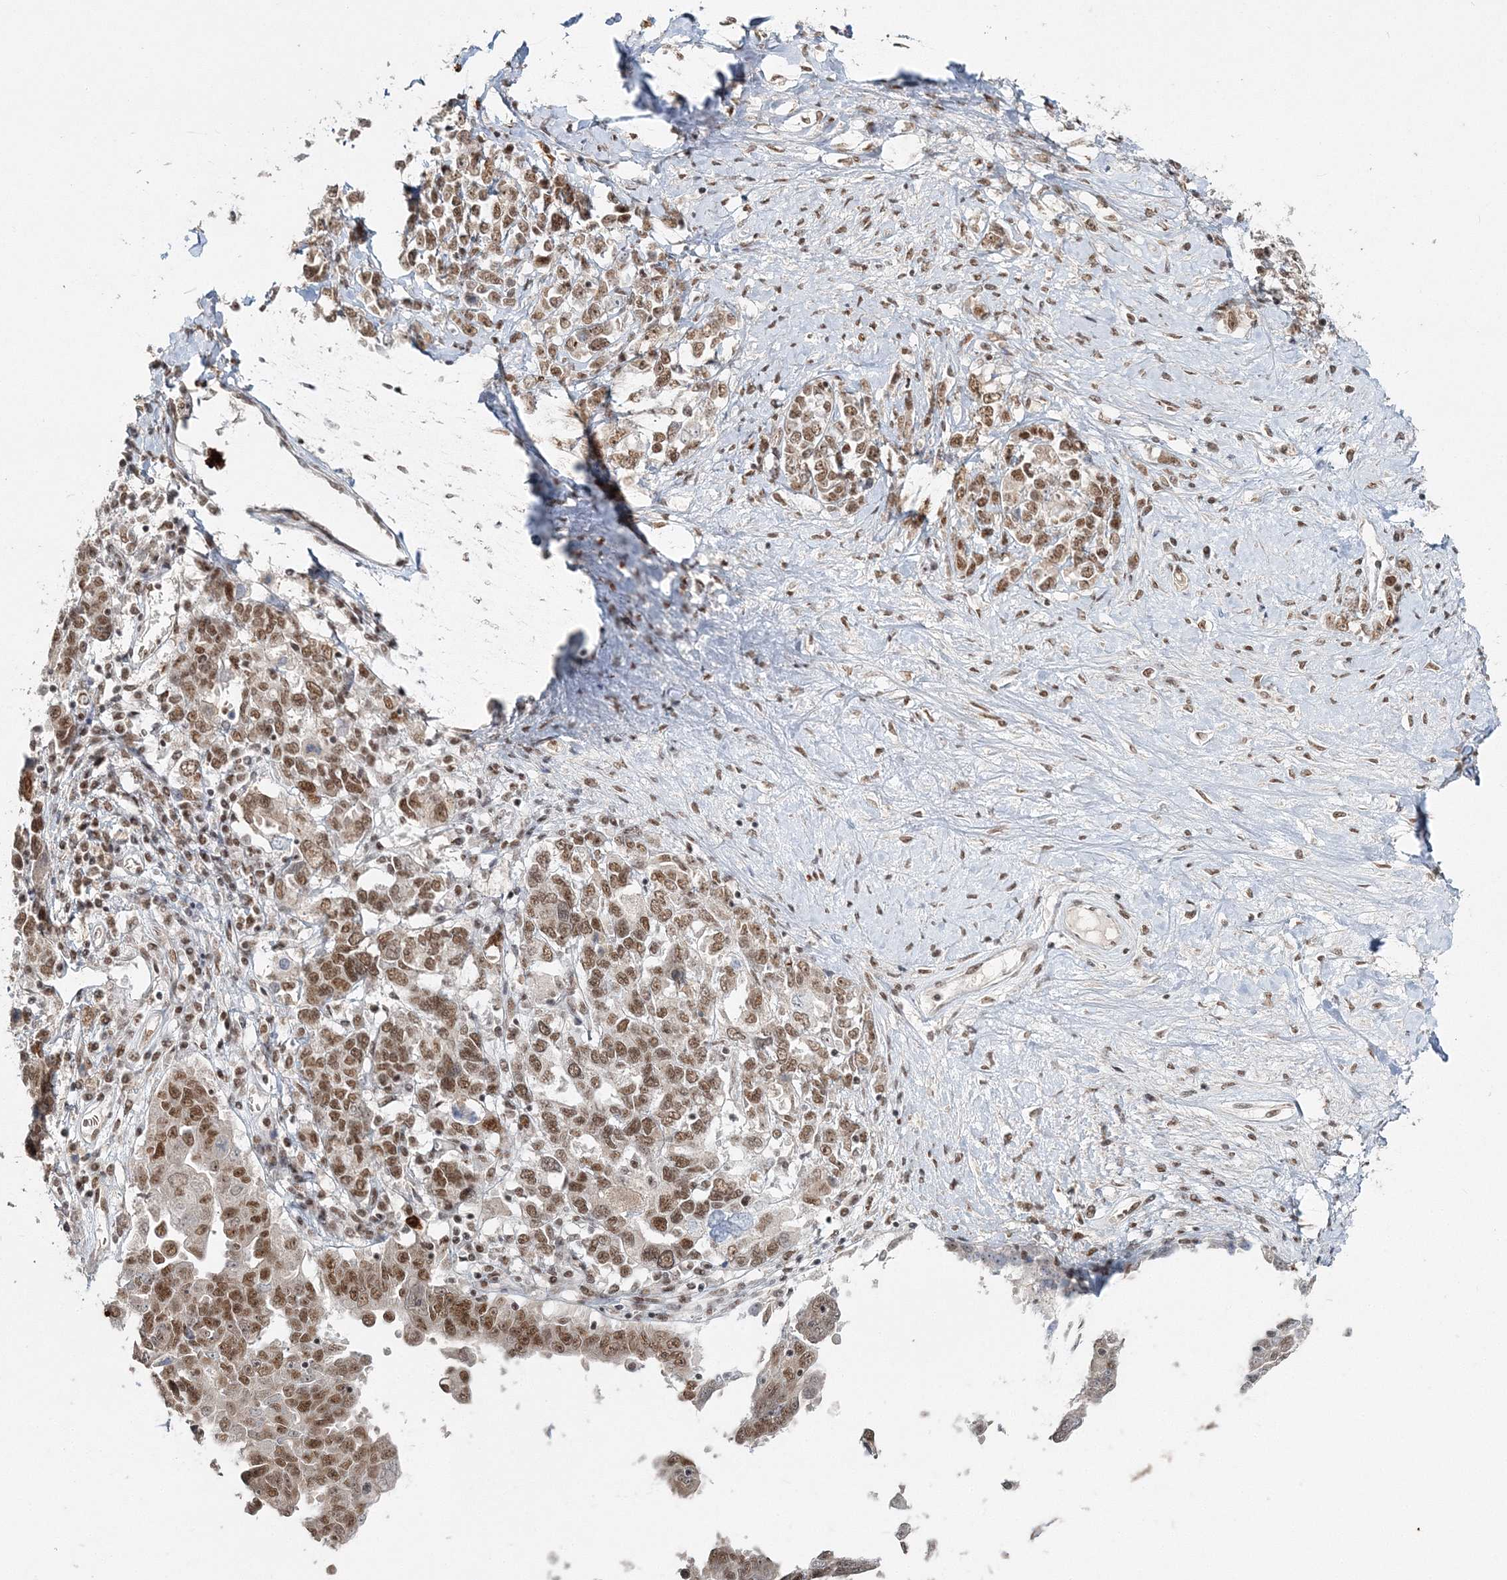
{"staining": {"intensity": "moderate", "quantity": ">75%", "location": "nuclear"}, "tissue": "ovarian cancer", "cell_type": "Tumor cells", "image_type": "cancer", "snomed": [{"axis": "morphology", "description": "Carcinoma, endometroid"}, {"axis": "topography", "description": "Ovary"}], "caption": "Protein staining by IHC reveals moderate nuclear staining in approximately >75% of tumor cells in ovarian endometroid carcinoma.", "gene": "QRICH1", "patient": {"sex": "female", "age": 62}}